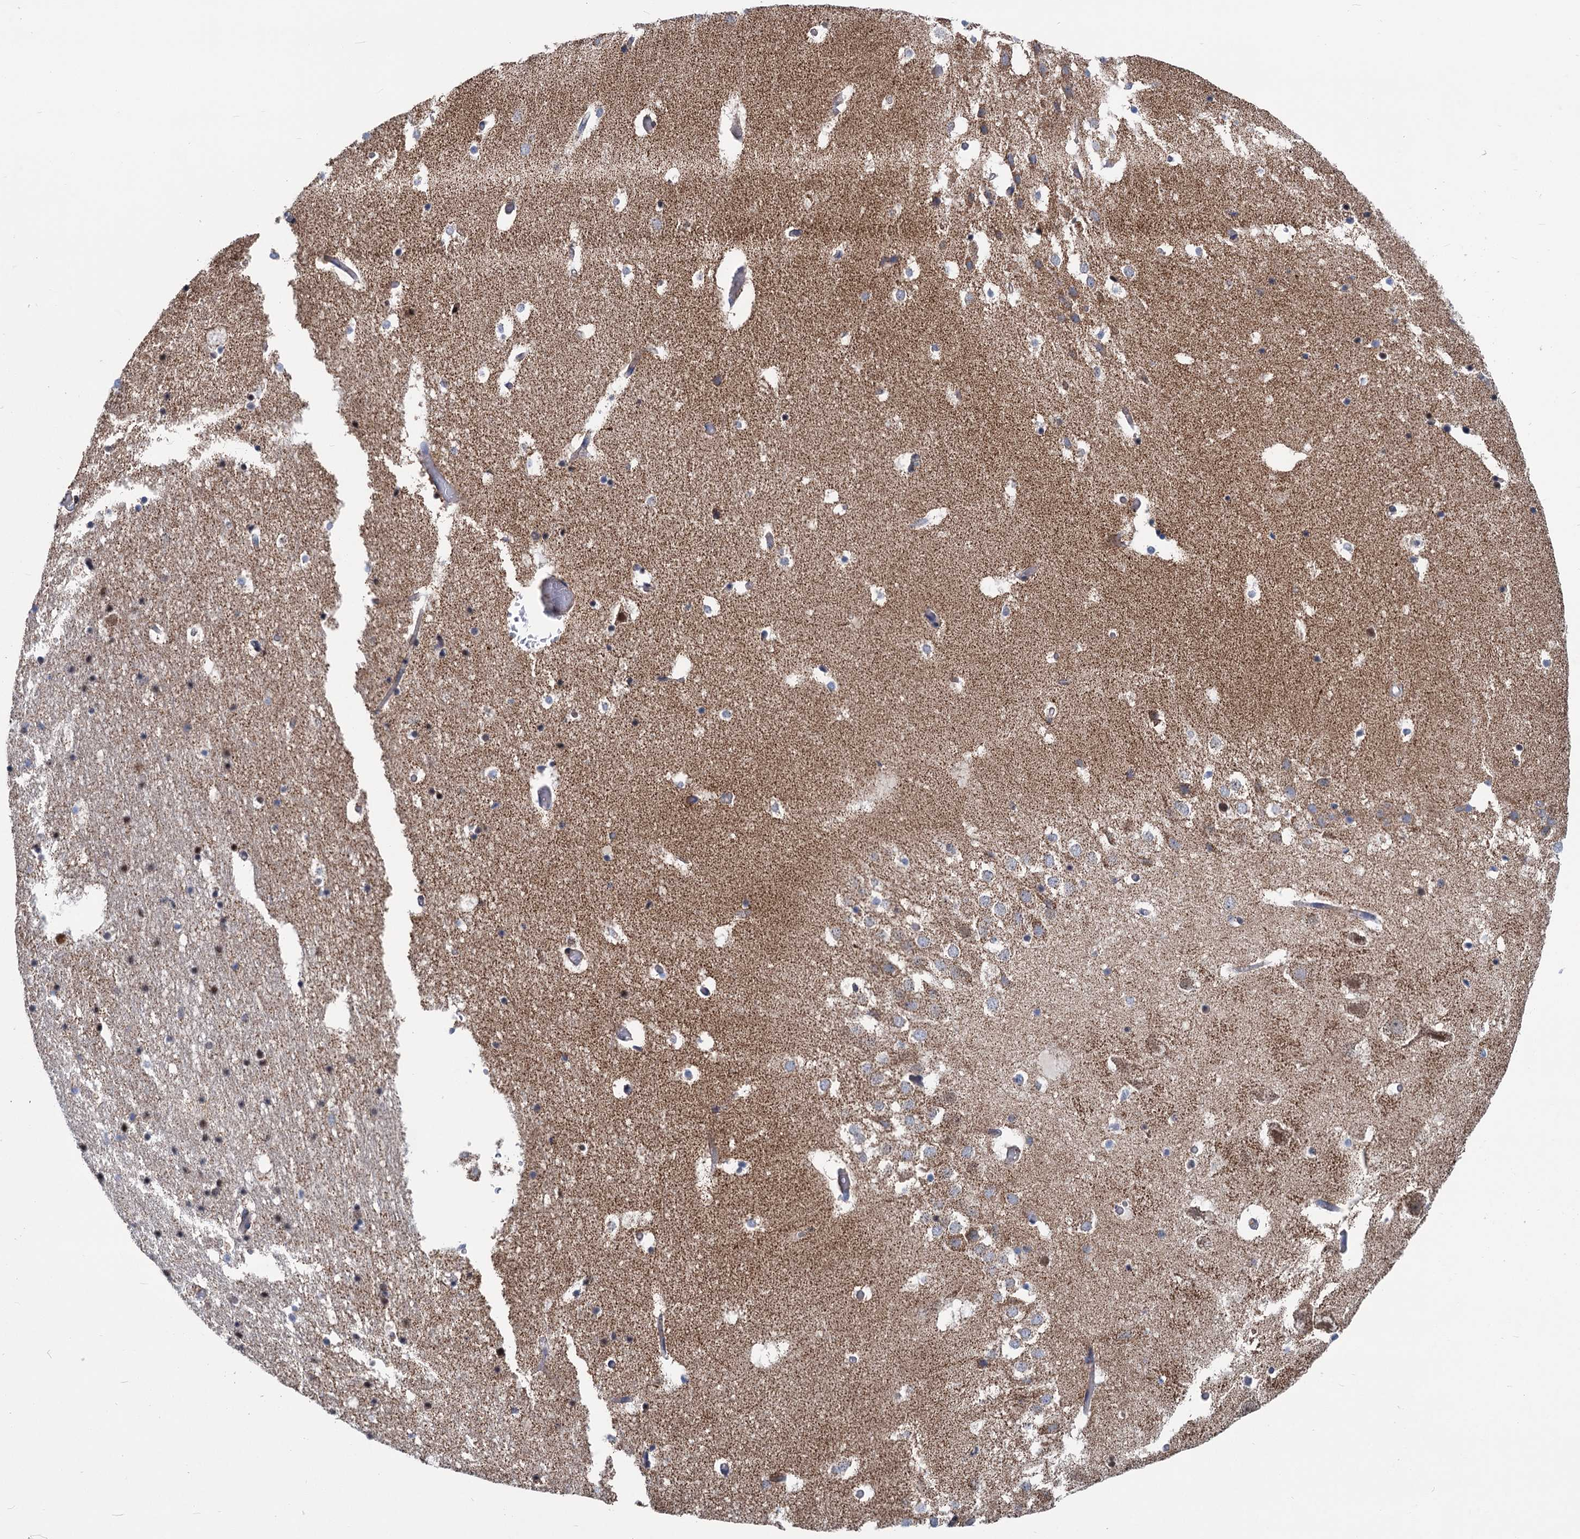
{"staining": {"intensity": "moderate", "quantity": "<25%", "location": "cytoplasmic/membranous"}, "tissue": "hippocampus", "cell_type": "Glial cells", "image_type": "normal", "snomed": [{"axis": "morphology", "description": "Normal tissue, NOS"}, {"axis": "topography", "description": "Hippocampus"}], "caption": "Hippocampus stained with DAB (3,3'-diaminobenzidine) IHC exhibits low levels of moderate cytoplasmic/membranous staining in about <25% of glial cells.", "gene": "MORN3", "patient": {"sex": "female", "age": 52}}